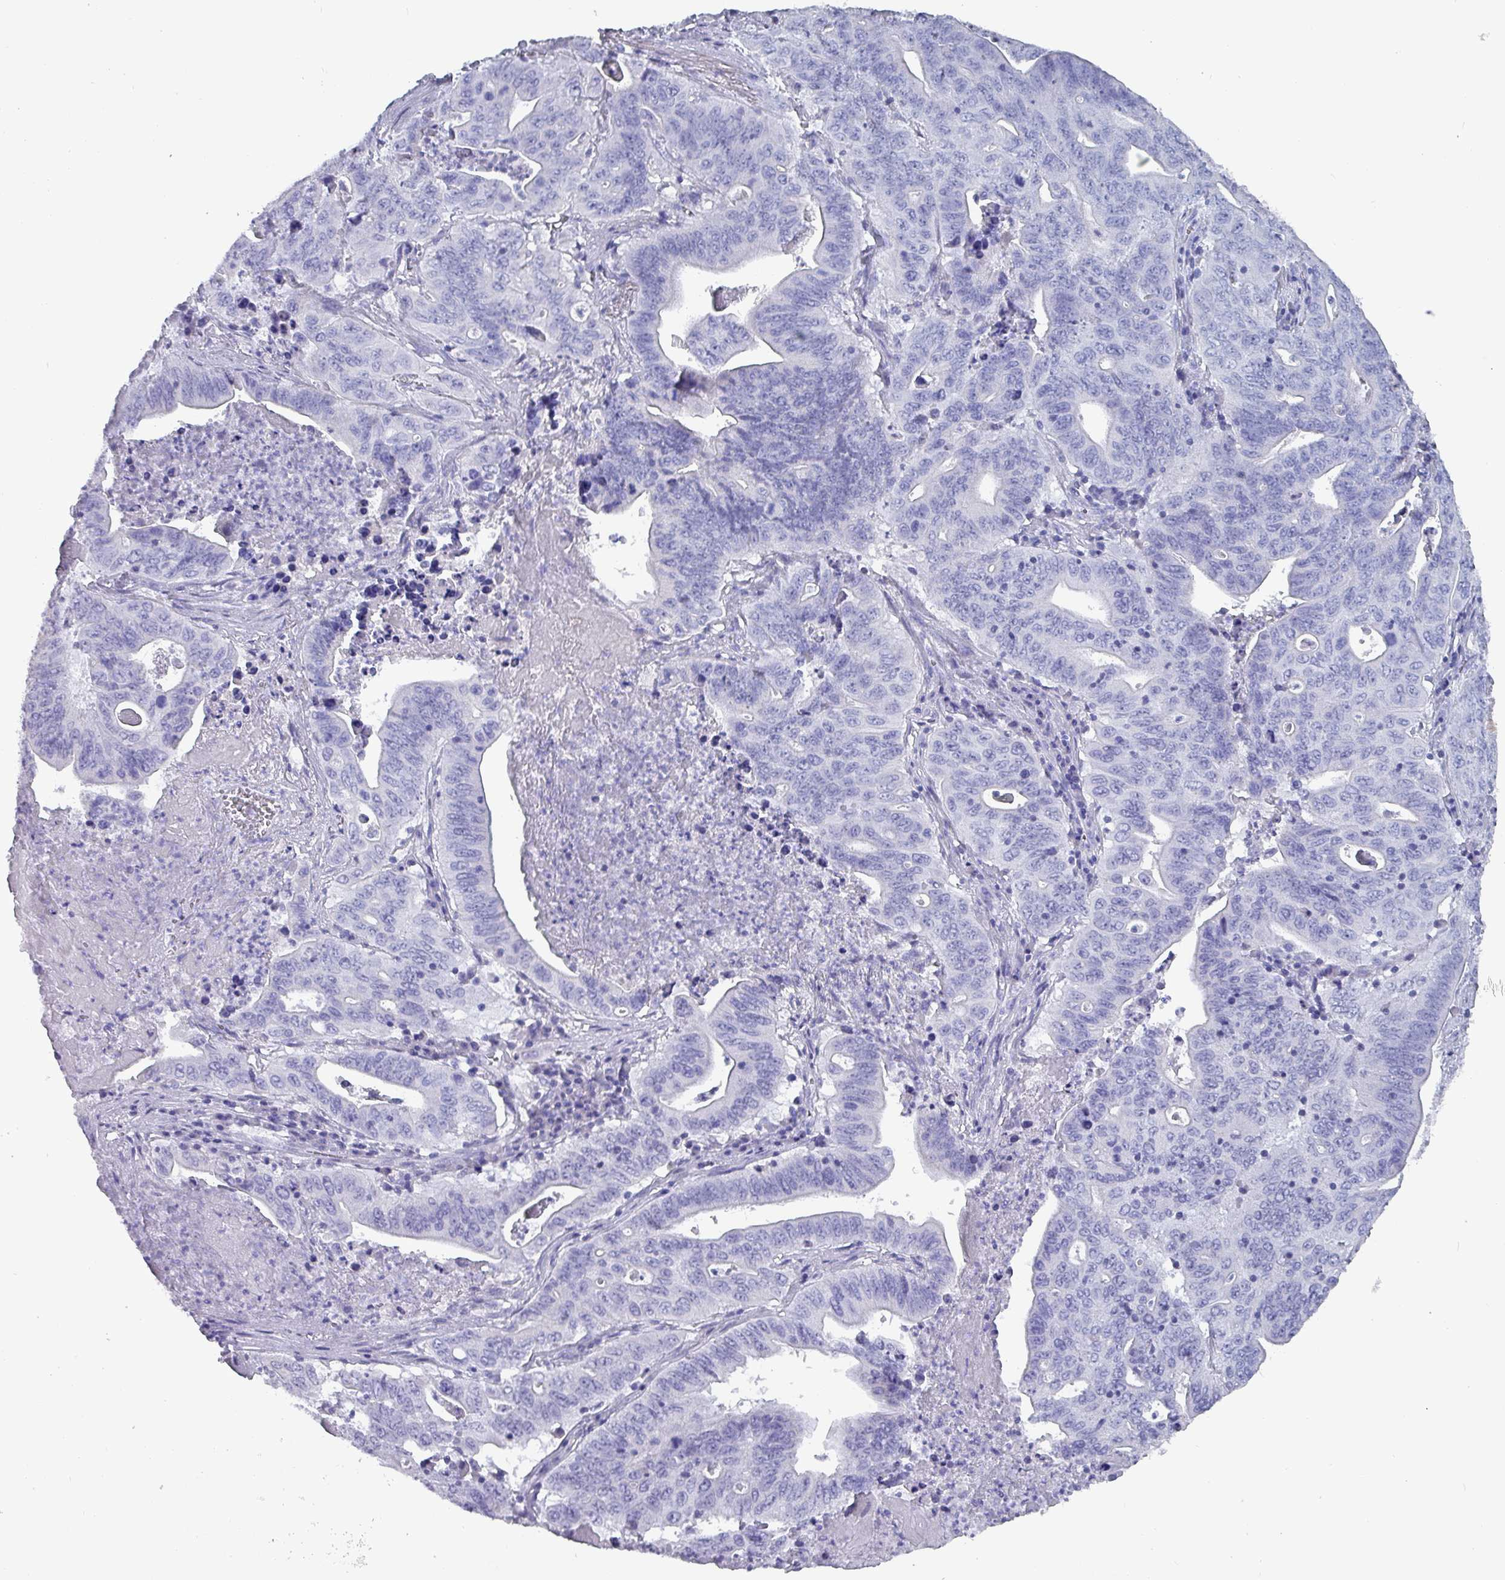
{"staining": {"intensity": "negative", "quantity": "none", "location": "none"}, "tissue": "lung cancer", "cell_type": "Tumor cells", "image_type": "cancer", "snomed": [{"axis": "morphology", "description": "Adenocarcinoma, NOS"}, {"axis": "topography", "description": "Lung"}], "caption": "Immunohistochemistry of lung adenocarcinoma reveals no positivity in tumor cells.", "gene": "INS-IGF2", "patient": {"sex": "female", "age": 60}}